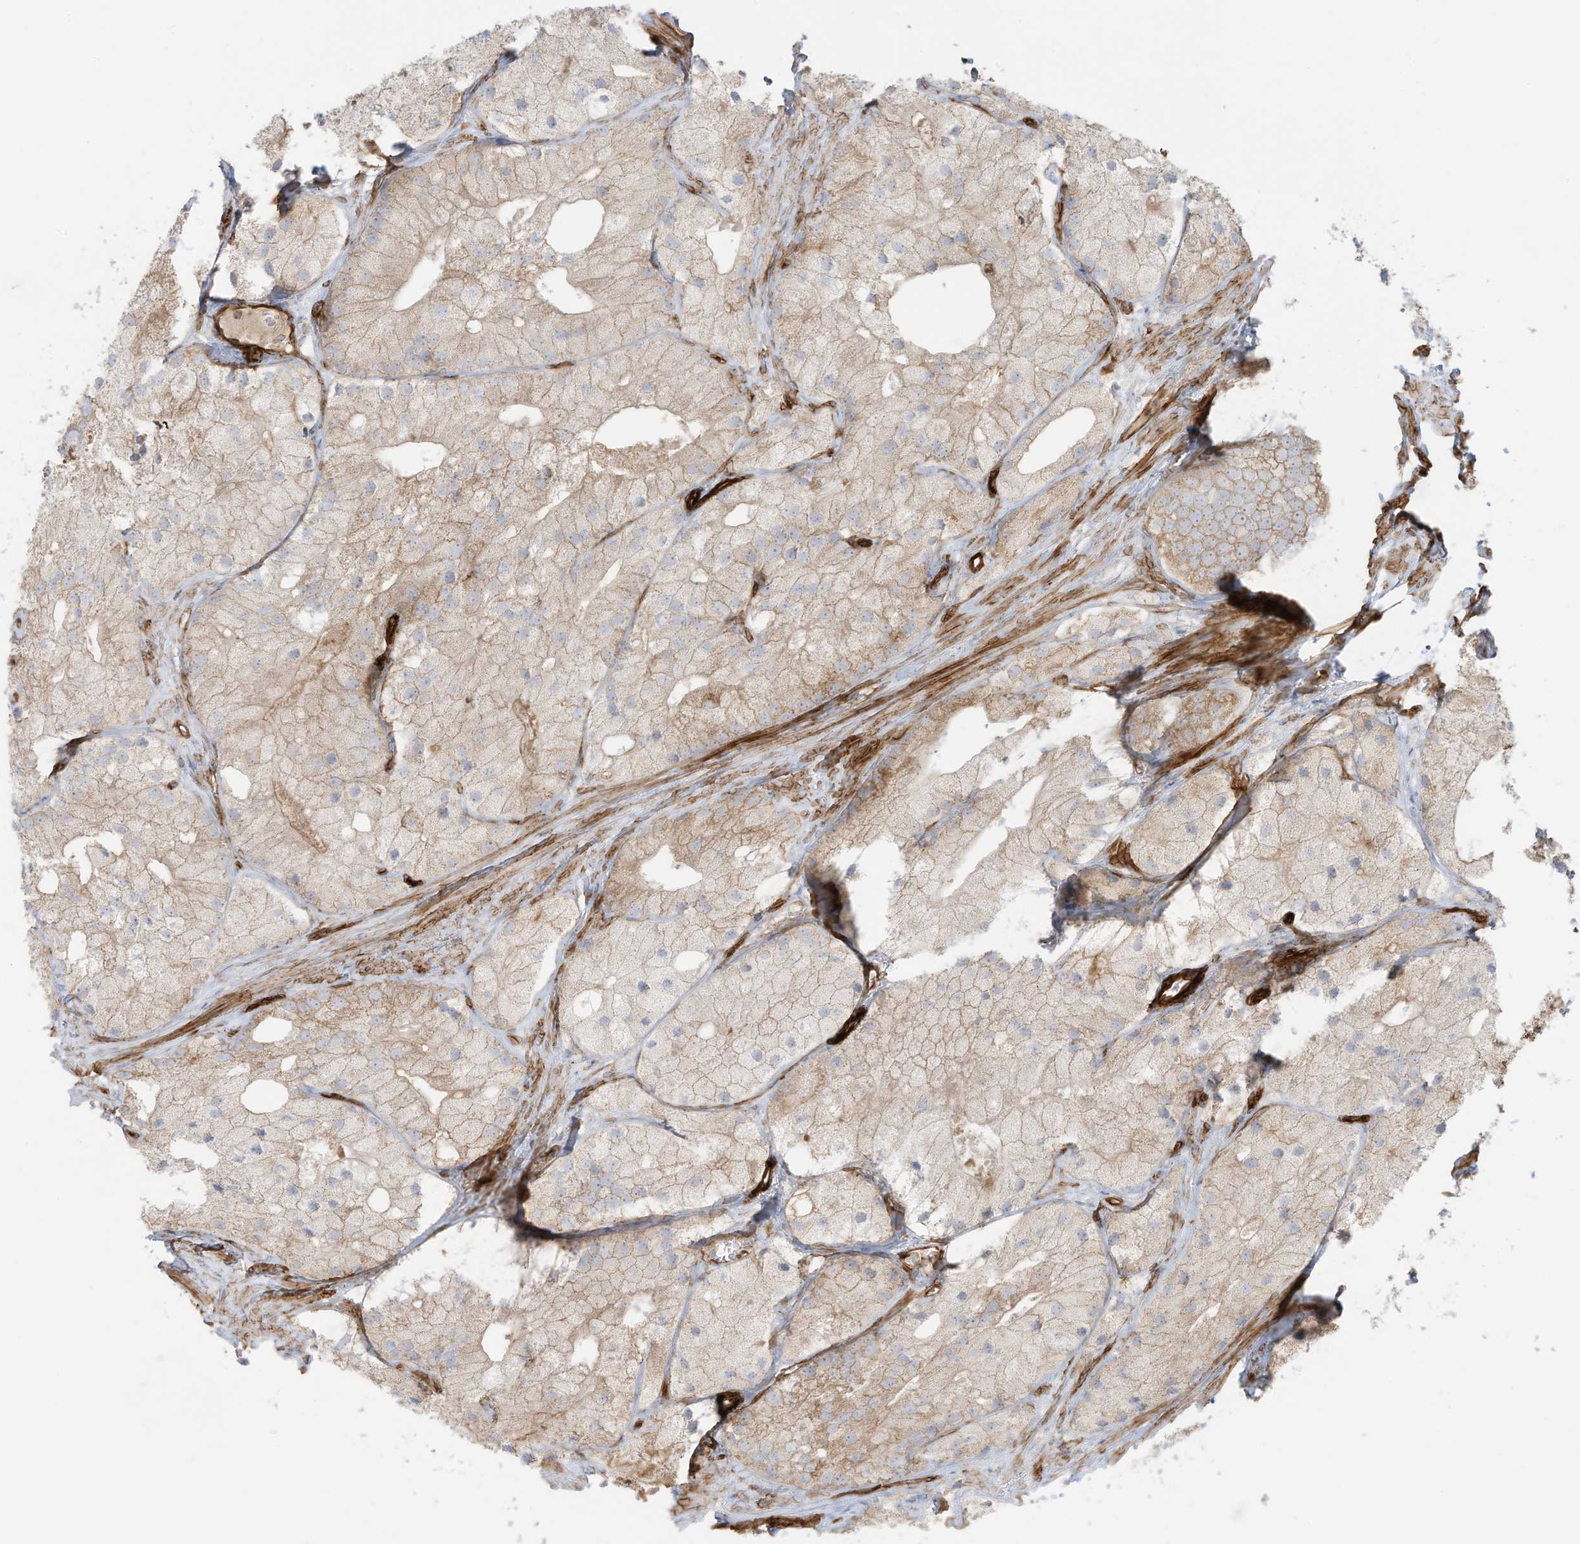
{"staining": {"intensity": "weak", "quantity": "25%-75%", "location": "cytoplasmic/membranous"}, "tissue": "prostate cancer", "cell_type": "Tumor cells", "image_type": "cancer", "snomed": [{"axis": "morphology", "description": "Adenocarcinoma, Low grade"}, {"axis": "topography", "description": "Prostate"}], "caption": "Protein staining displays weak cytoplasmic/membranous expression in about 25%-75% of tumor cells in prostate cancer.", "gene": "ABCB7", "patient": {"sex": "male", "age": 69}}